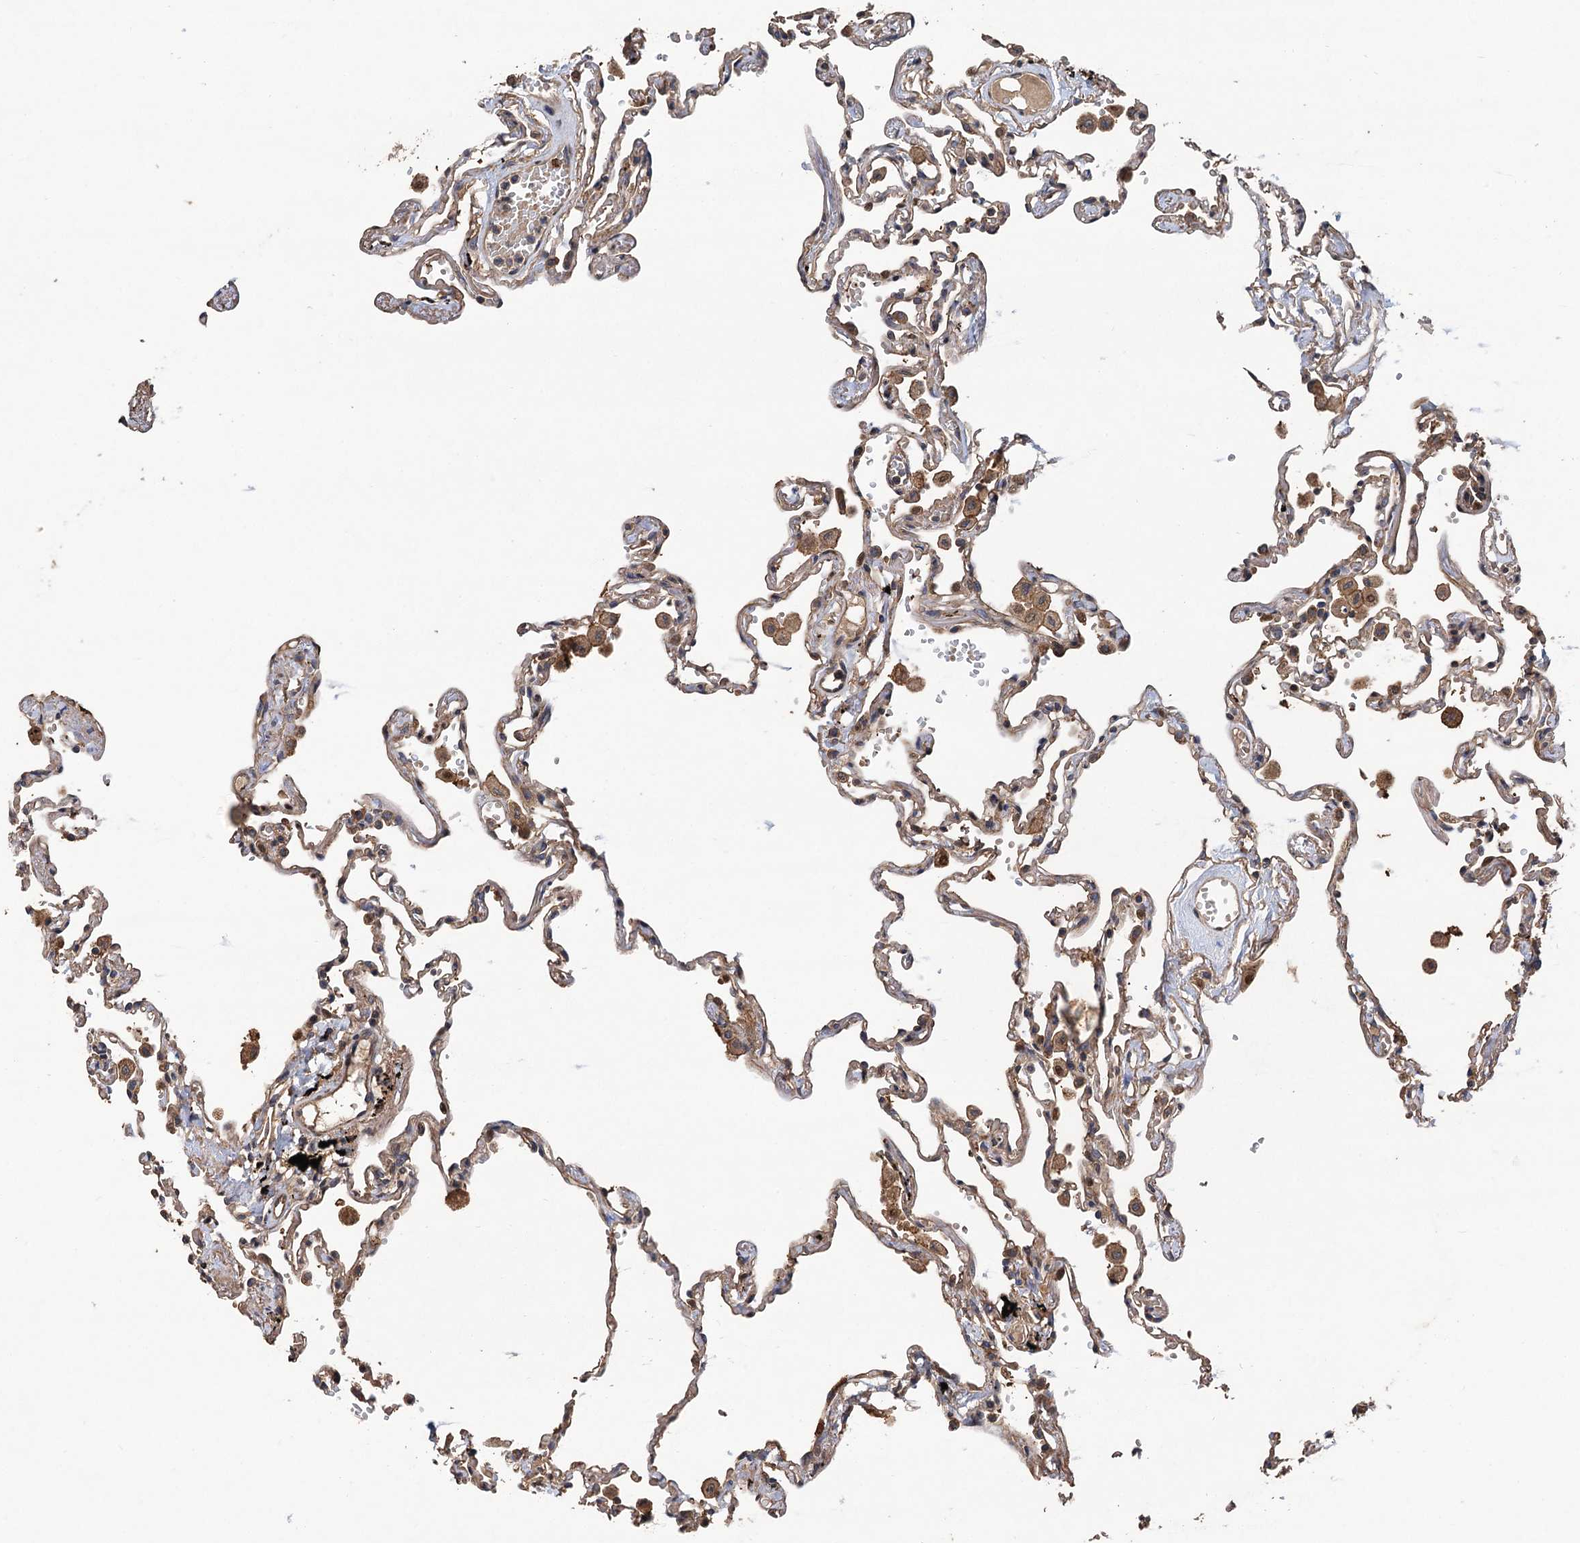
{"staining": {"intensity": "weak", "quantity": ">75%", "location": "cytoplasmic/membranous"}, "tissue": "lung", "cell_type": "Alveolar cells", "image_type": "normal", "snomed": [{"axis": "morphology", "description": "Normal tissue, NOS"}, {"axis": "topography", "description": "Lung"}], "caption": "Benign lung exhibits weak cytoplasmic/membranous staining in about >75% of alveolar cells, visualized by immunohistochemistry.", "gene": "TMEM39B", "patient": {"sex": "female", "age": 67}}